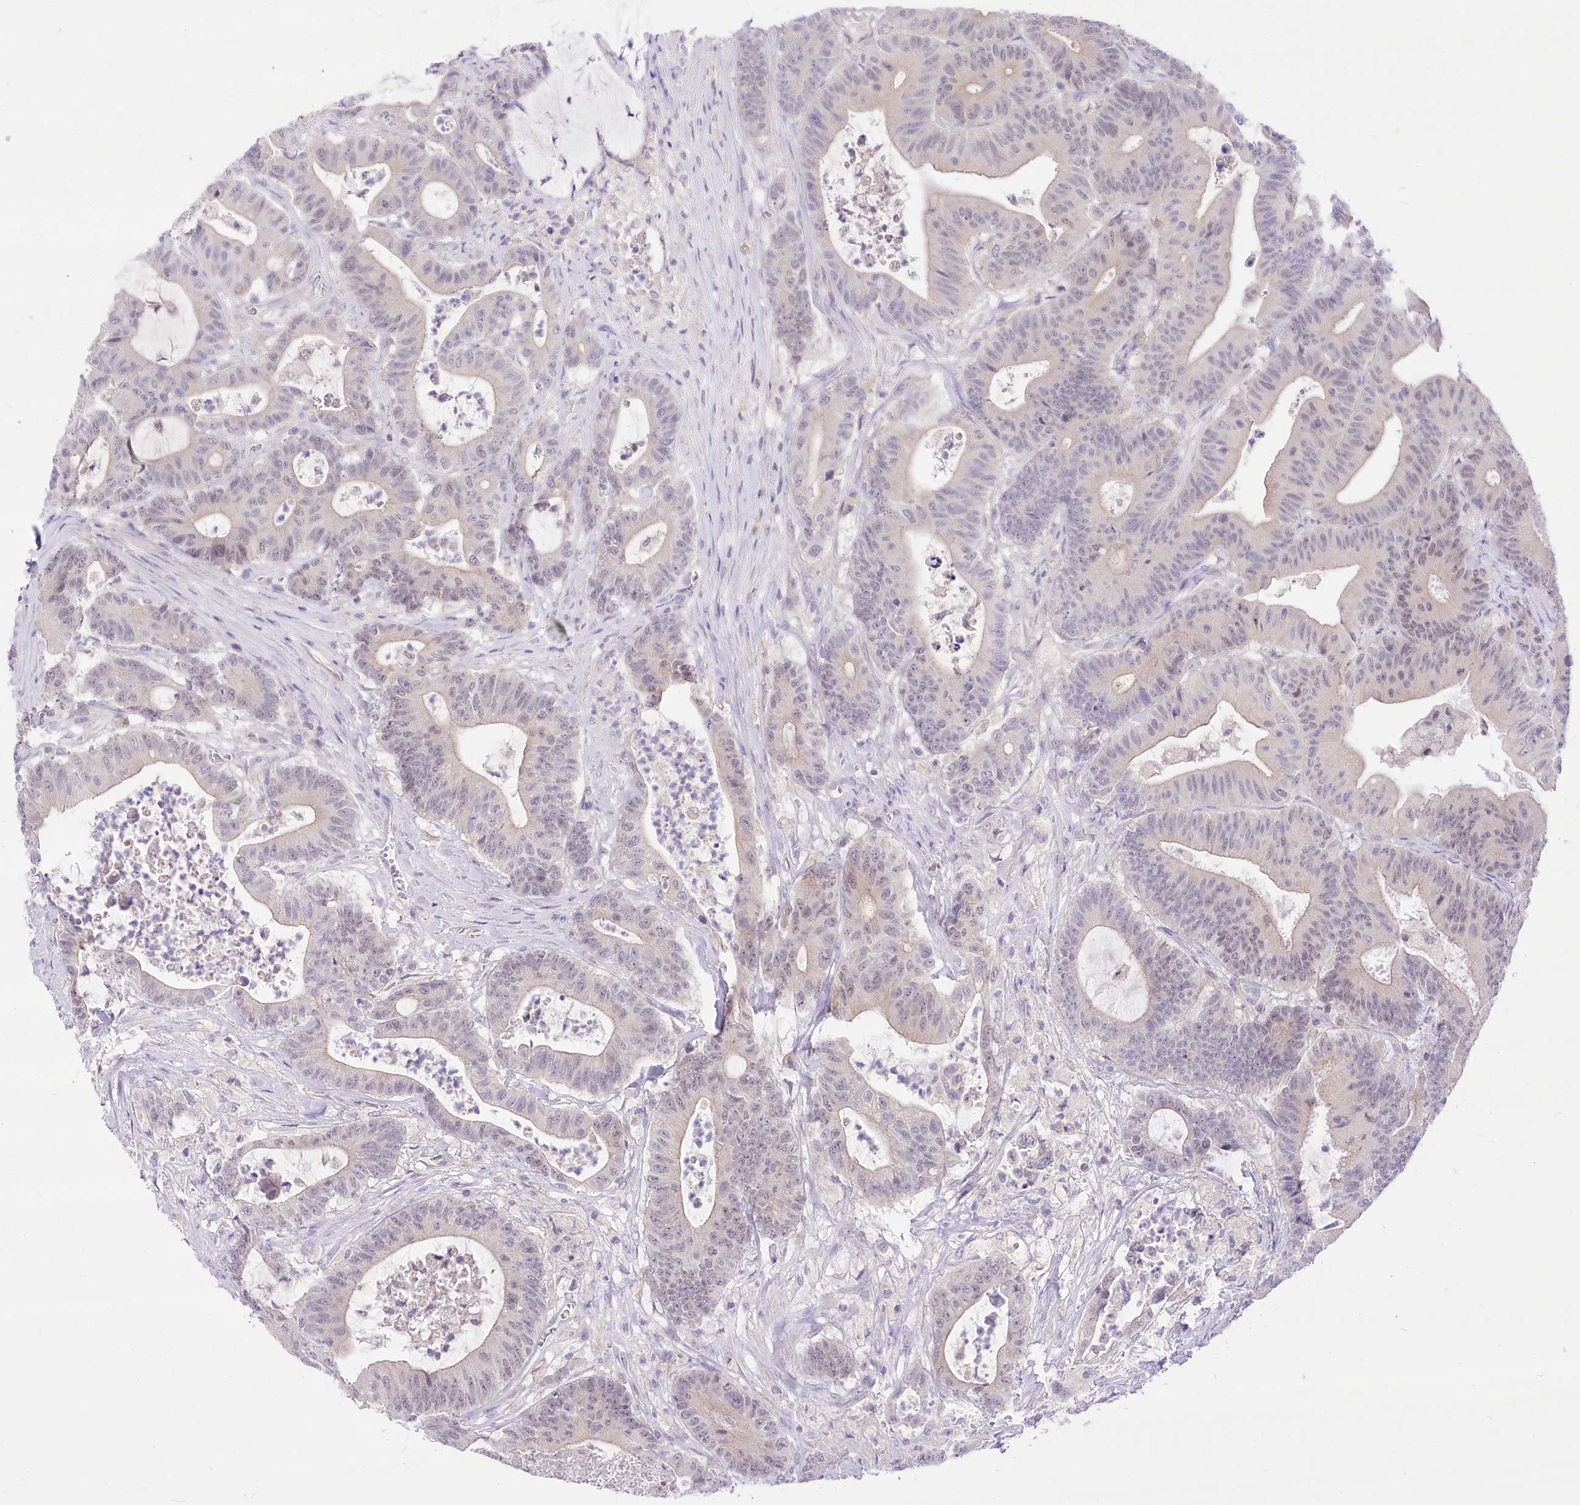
{"staining": {"intensity": "negative", "quantity": "none", "location": "none"}, "tissue": "colorectal cancer", "cell_type": "Tumor cells", "image_type": "cancer", "snomed": [{"axis": "morphology", "description": "Adenocarcinoma, NOS"}, {"axis": "topography", "description": "Colon"}], "caption": "Tumor cells are negative for brown protein staining in colorectal cancer.", "gene": "HELT", "patient": {"sex": "female", "age": 84}}